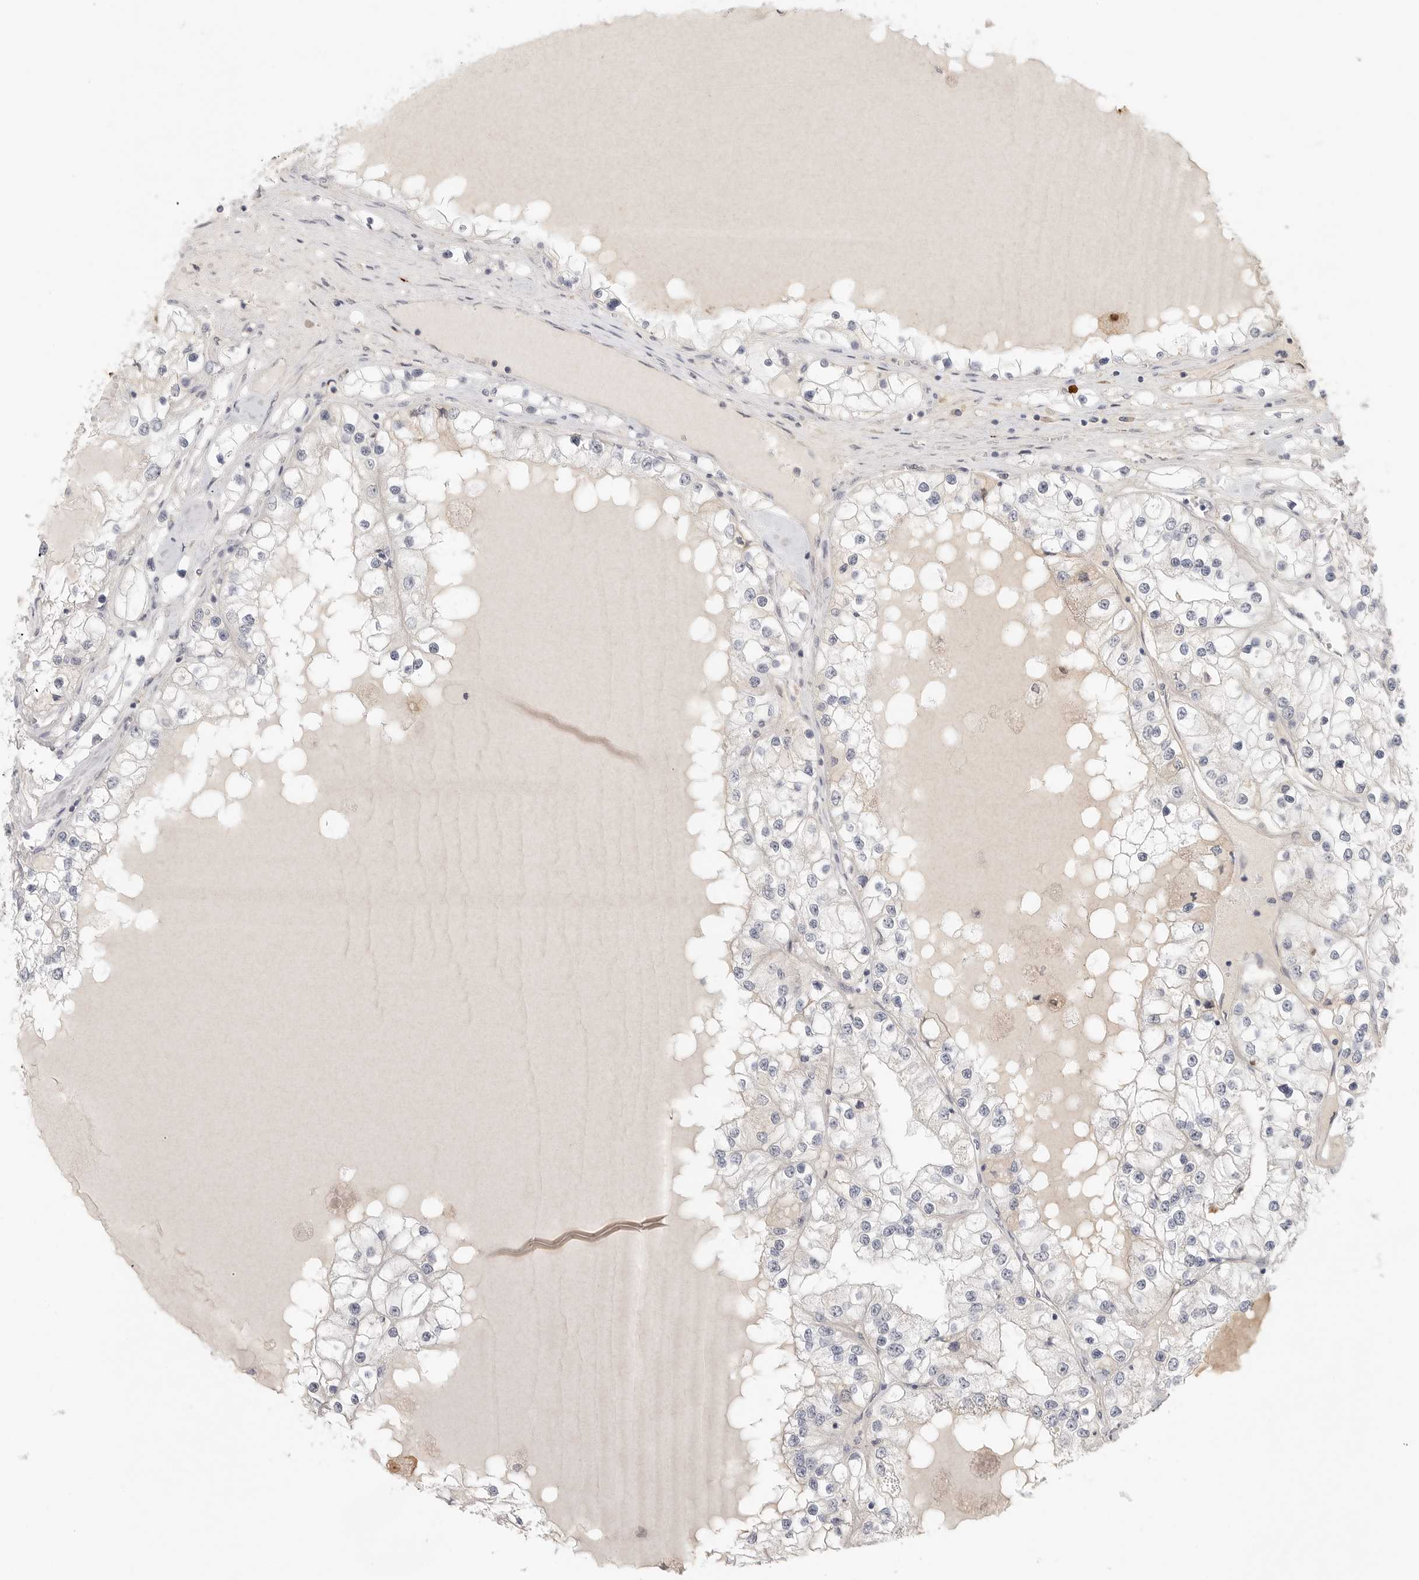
{"staining": {"intensity": "negative", "quantity": "none", "location": "none"}, "tissue": "renal cancer", "cell_type": "Tumor cells", "image_type": "cancer", "snomed": [{"axis": "morphology", "description": "Adenocarcinoma, NOS"}, {"axis": "topography", "description": "Kidney"}], "caption": "Tumor cells are negative for brown protein staining in renal cancer. (Brightfield microscopy of DAB (3,3'-diaminobenzidine) IHC at high magnification).", "gene": "HDAC6", "patient": {"sex": "male", "age": 68}}